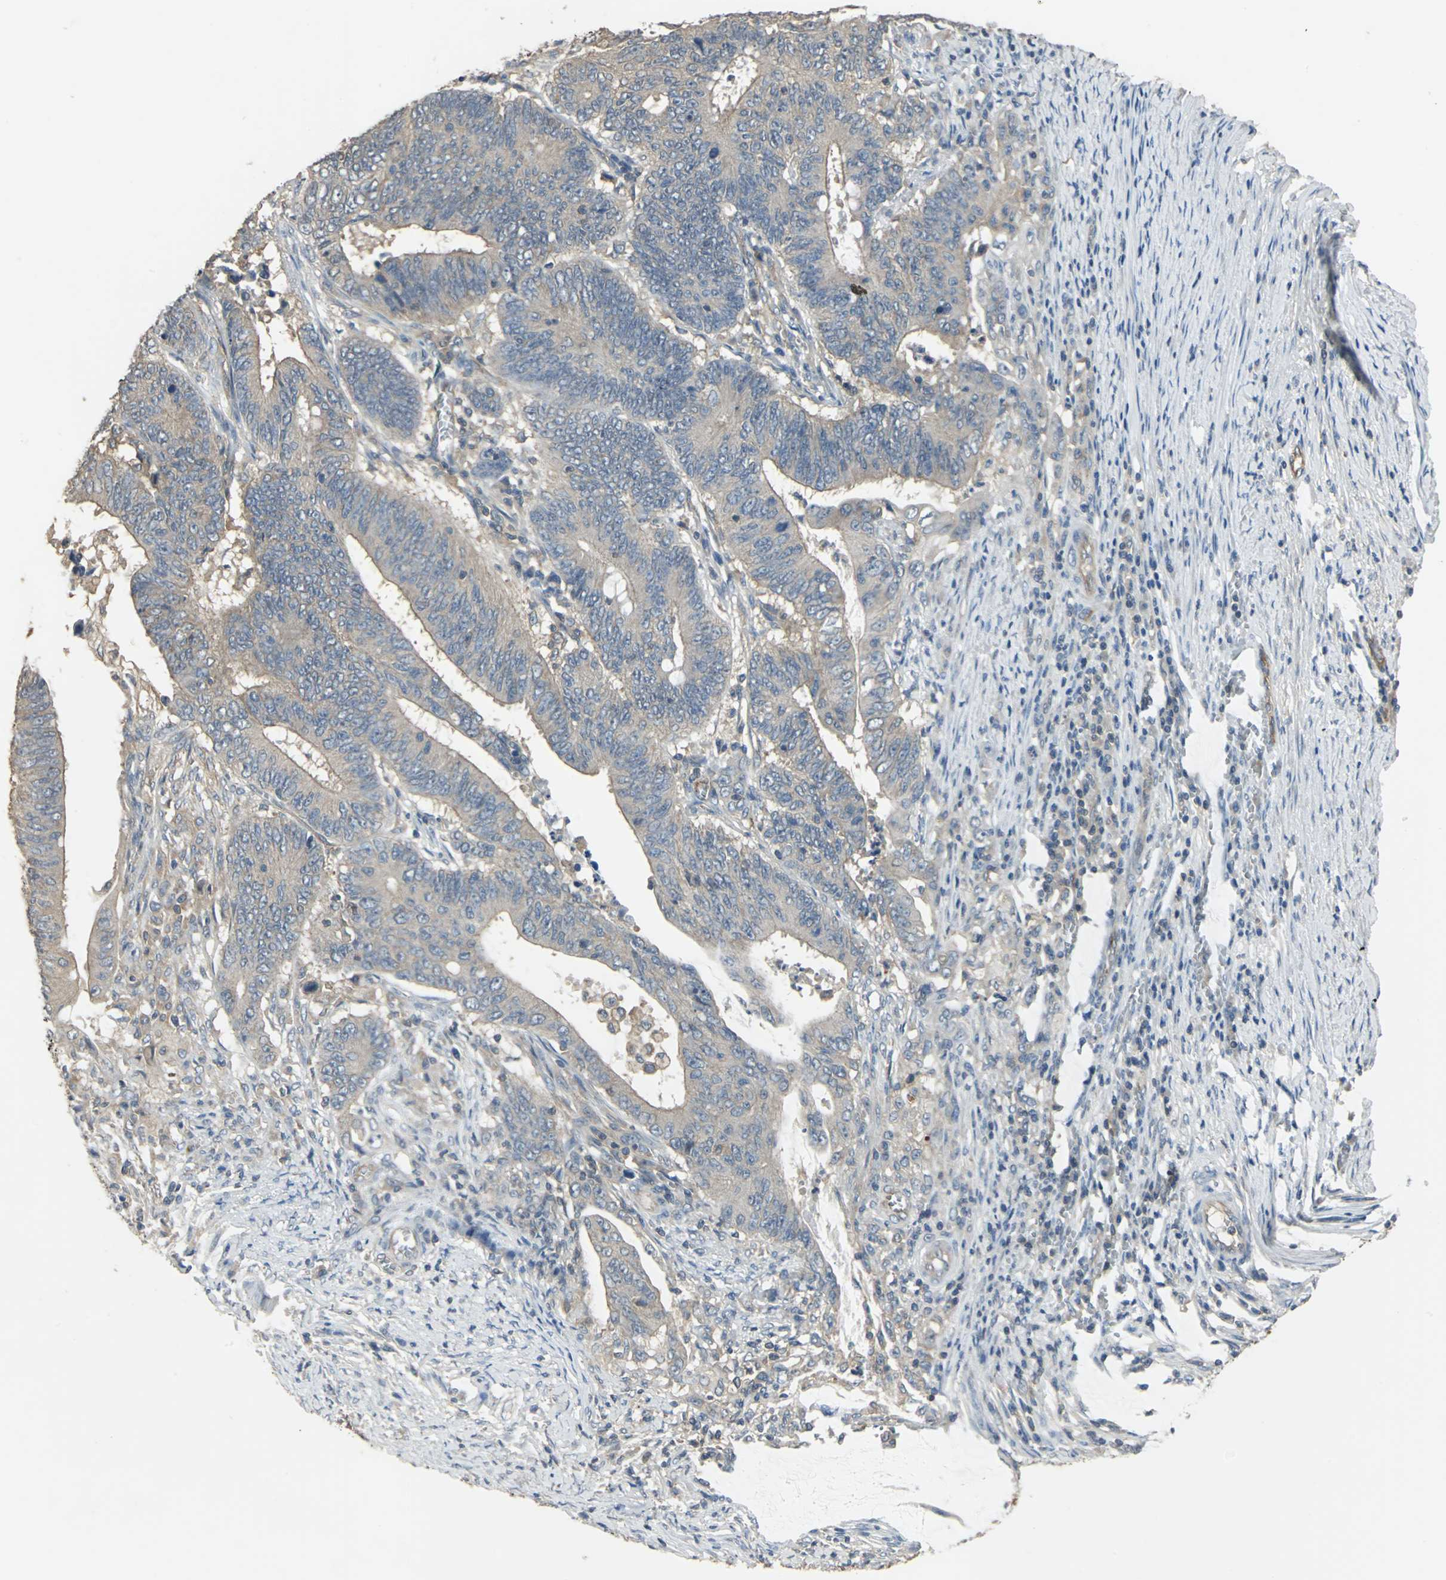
{"staining": {"intensity": "weak", "quantity": "25%-75%", "location": "cytoplasmic/membranous"}, "tissue": "colorectal cancer", "cell_type": "Tumor cells", "image_type": "cancer", "snomed": [{"axis": "morphology", "description": "Adenocarcinoma, NOS"}, {"axis": "topography", "description": "Colon"}], "caption": "This micrograph reveals immunohistochemistry (IHC) staining of human colorectal adenocarcinoma, with low weak cytoplasmic/membranous expression in approximately 25%-75% of tumor cells.", "gene": "RAPGEF1", "patient": {"sex": "male", "age": 45}}